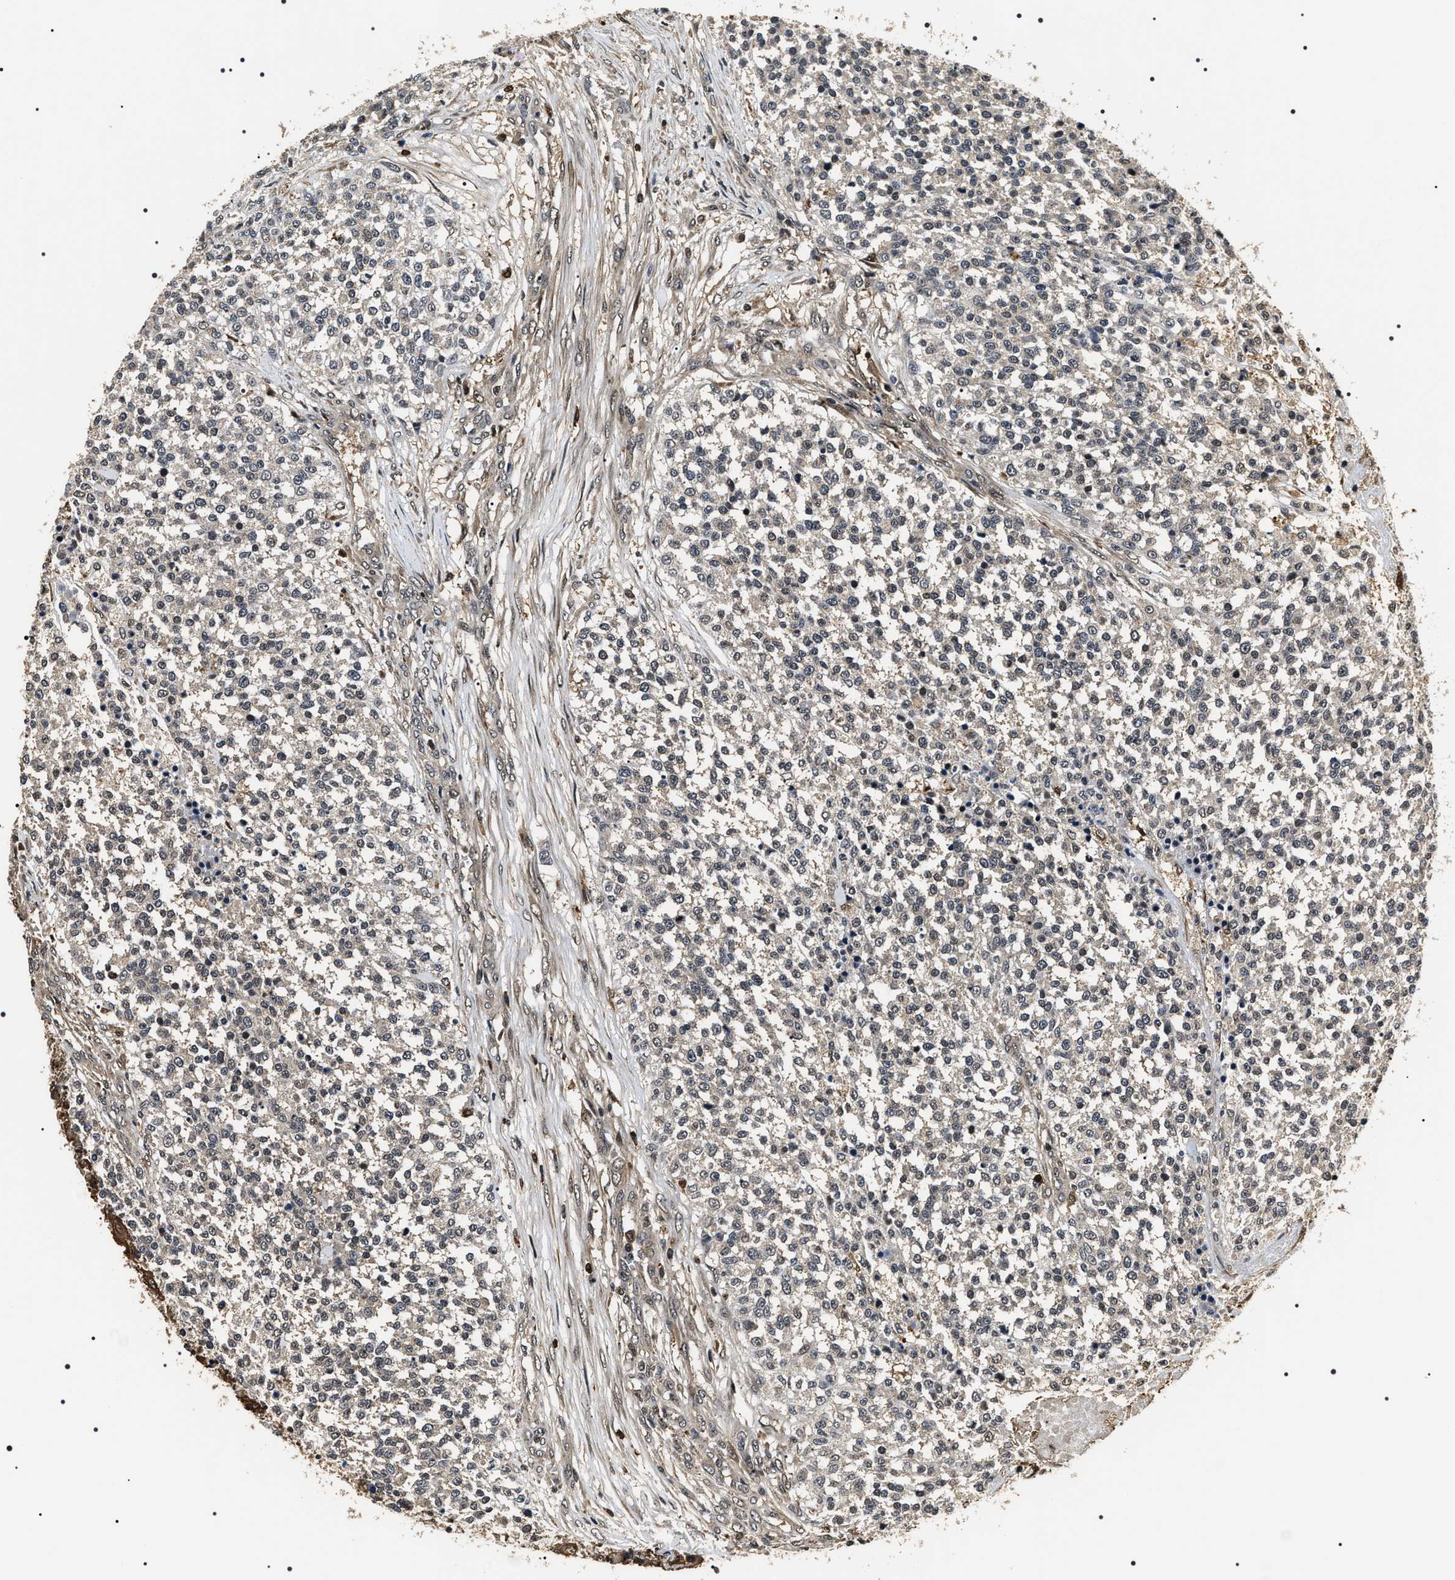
{"staining": {"intensity": "weak", "quantity": "<25%", "location": "cytoplasmic/membranous"}, "tissue": "testis cancer", "cell_type": "Tumor cells", "image_type": "cancer", "snomed": [{"axis": "morphology", "description": "Seminoma, NOS"}, {"axis": "topography", "description": "Testis"}], "caption": "IHC of testis cancer (seminoma) reveals no staining in tumor cells.", "gene": "ARHGAP22", "patient": {"sex": "male", "age": 59}}